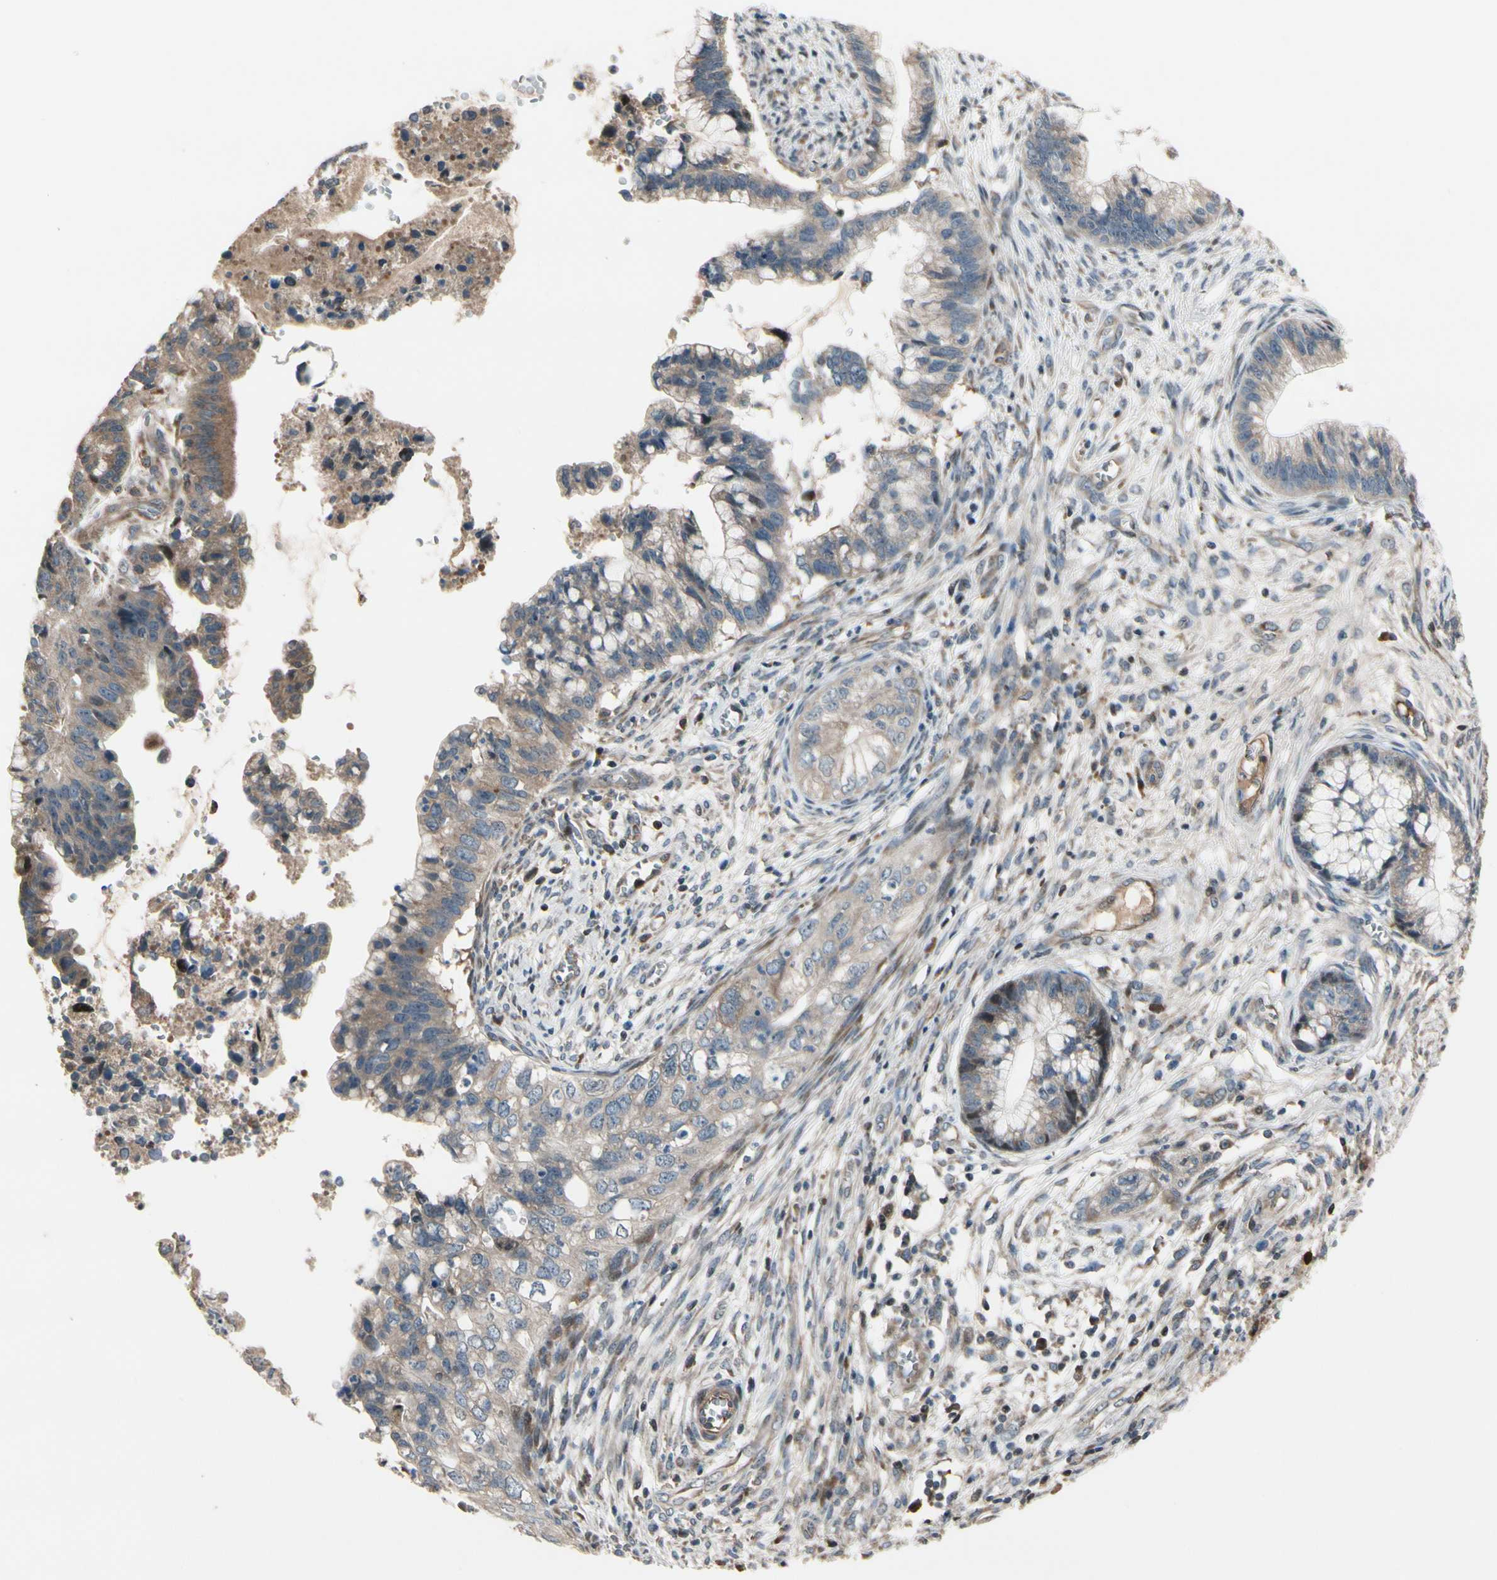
{"staining": {"intensity": "weak", "quantity": "25%-75%", "location": "cytoplasmic/membranous,nuclear"}, "tissue": "cervical cancer", "cell_type": "Tumor cells", "image_type": "cancer", "snomed": [{"axis": "morphology", "description": "Adenocarcinoma, NOS"}, {"axis": "topography", "description": "Cervix"}], "caption": "A high-resolution image shows immunohistochemistry (IHC) staining of cervical adenocarcinoma, which exhibits weak cytoplasmic/membranous and nuclear expression in approximately 25%-75% of tumor cells.", "gene": "SNX29", "patient": {"sex": "female", "age": 44}}